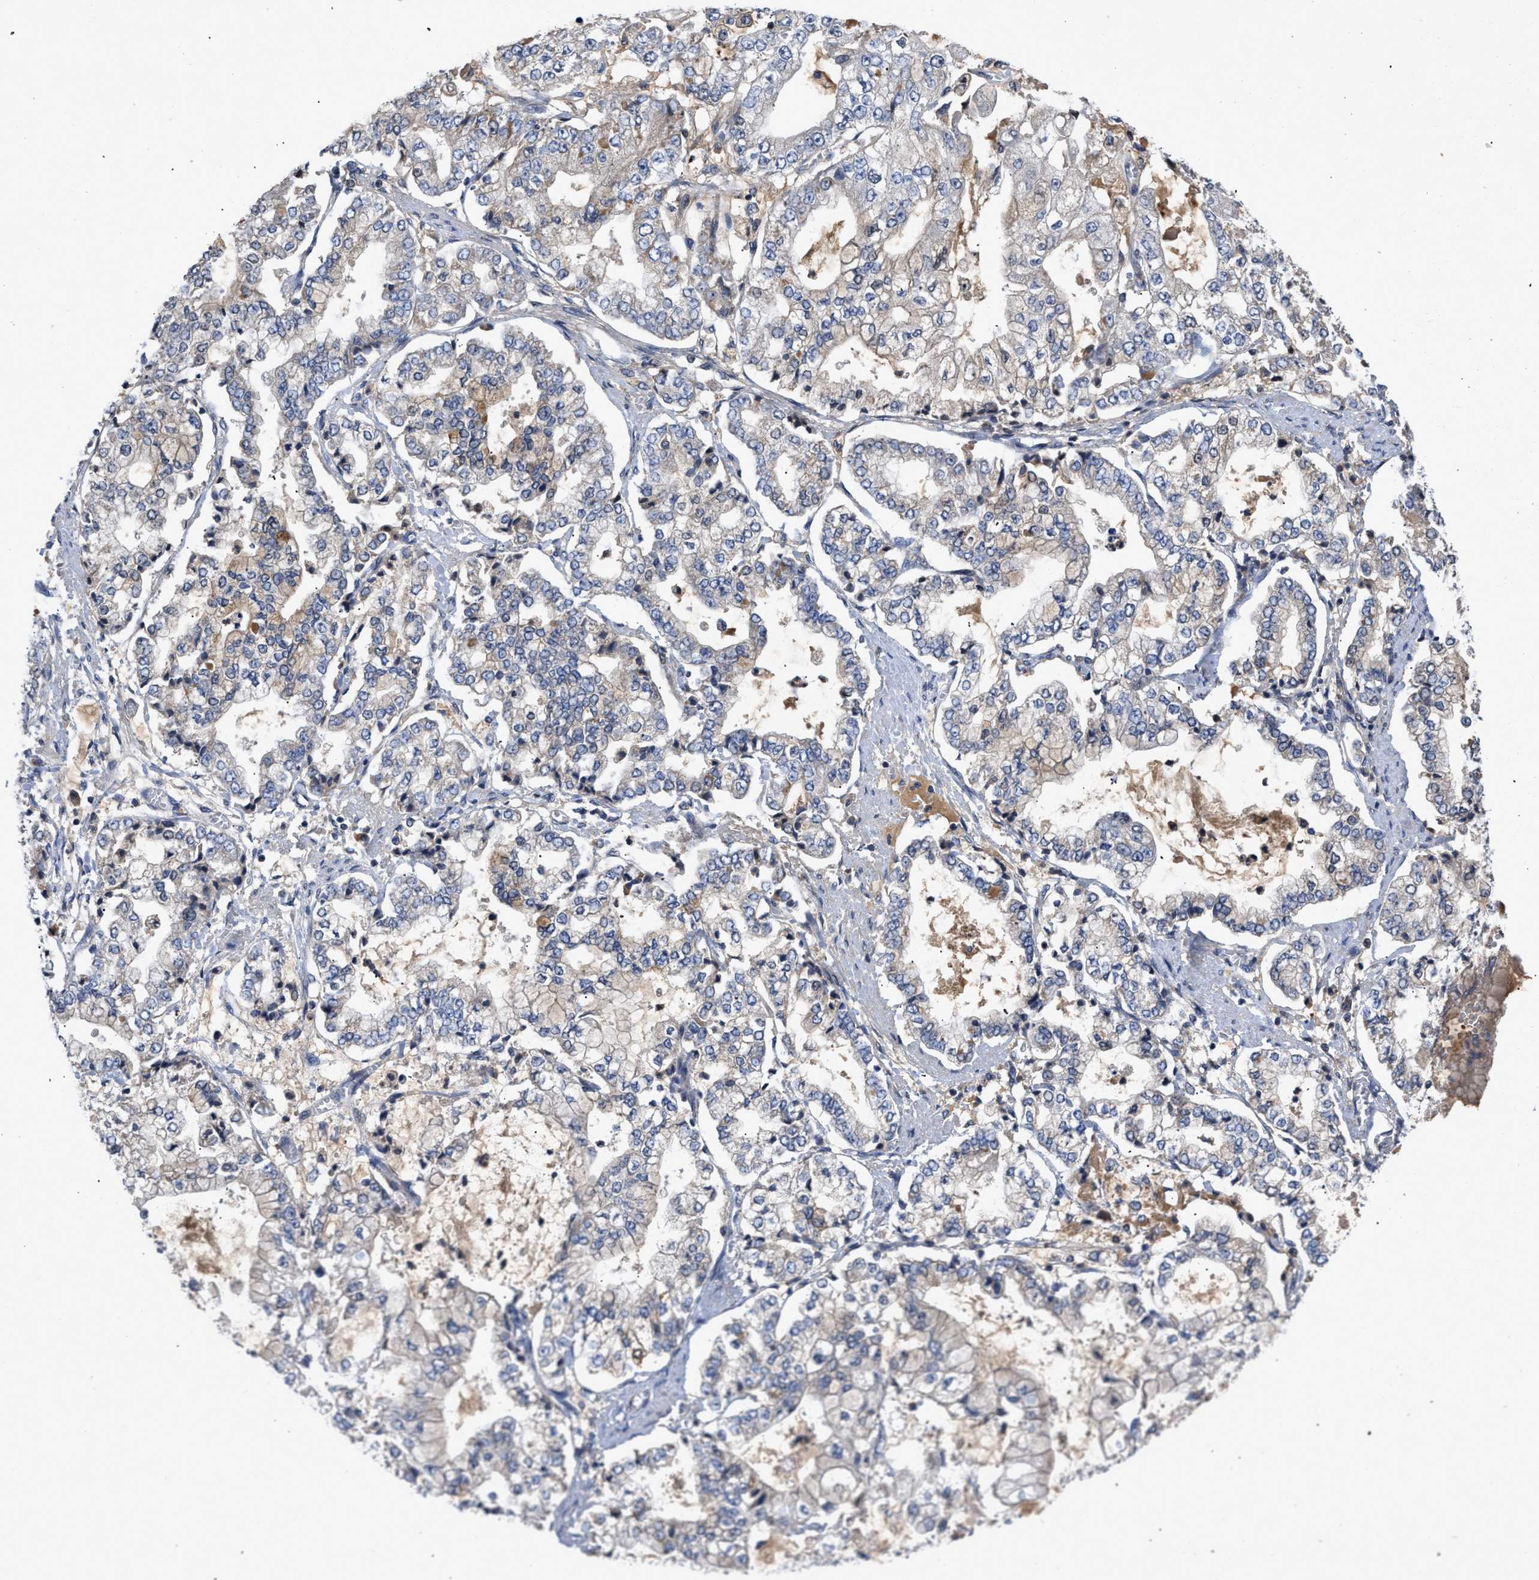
{"staining": {"intensity": "moderate", "quantity": "<25%", "location": "cytoplasmic/membranous"}, "tissue": "stomach cancer", "cell_type": "Tumor cells", "image_type": "cancer", "snomed": [{"axis": "morphology", "description": "Adenocarcinoma, NOS"}, {"axis": "topography", "description": "Stomach"}], "caption": "Immunohistochemistry staining of adenocarcinoma (stomach), which shows low levels of moderate cytoplasmic/membranous positivity in about <25% of tumor cells indicating moderate cytoplasmic/membranous protein staining. The staining was performed using DAB (3,3'-diaminobenzidine) (brown) for protein detection and nuclei were counterstained in hematoxylin (blue).", "gene": "VPS4A", "patient": {"sex": "male", "age": 76}}